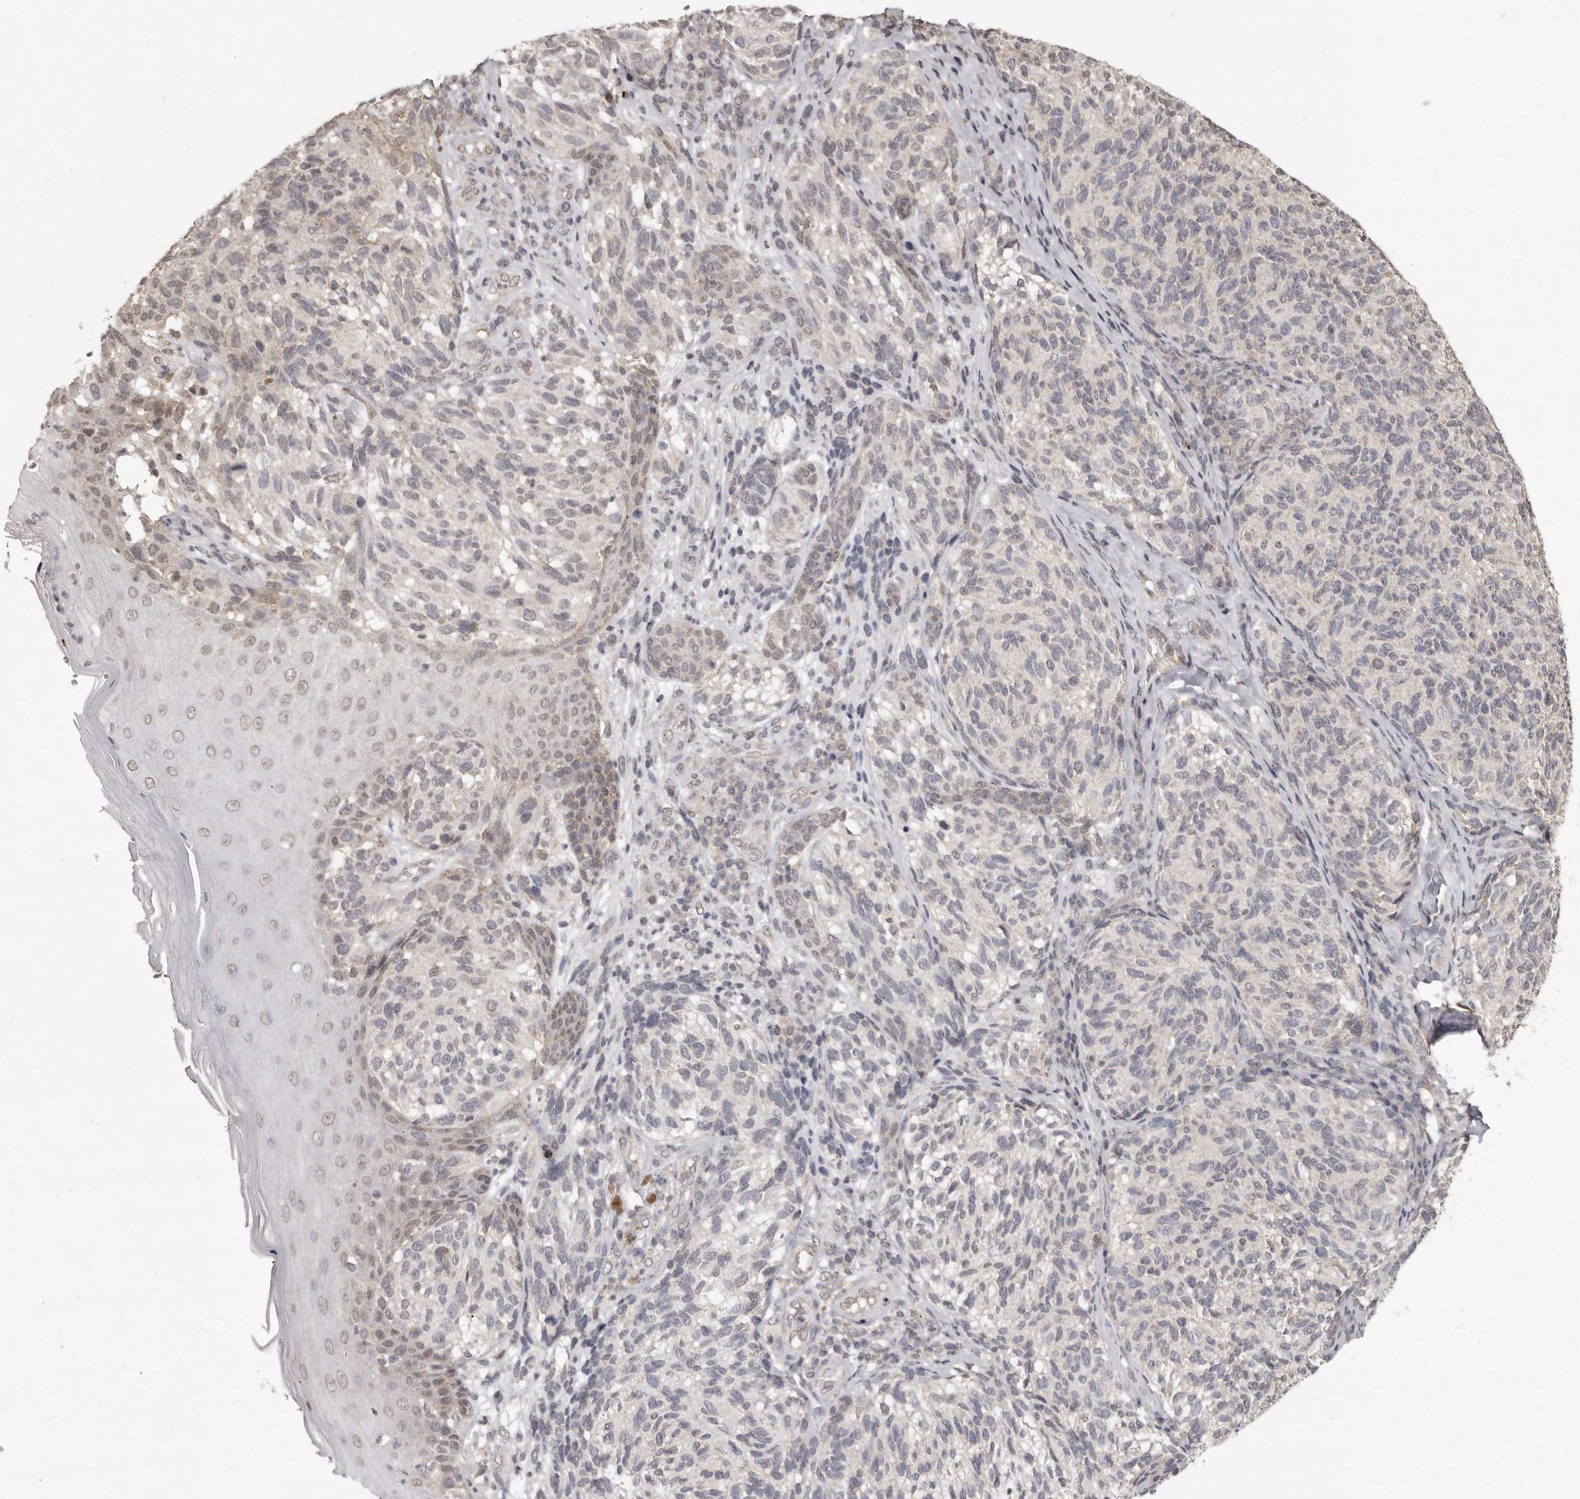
{"staining": {"intensity": "negative", "quantity": "none", "location": "none"}, "tissue": "melanoma", "cell_type": "Tumor cells", "image_type": "cancer", "snomed": [{"axis": "morphology", "description": "Malignant melanoma, NOS"}, {"axis": "topography", "description": "Skin"}], "caption": "There is no significant staining in tumor cells of malignant melanoma.", "gene": "LINGO2", "patient": {"sex": "female", "age": 73}}